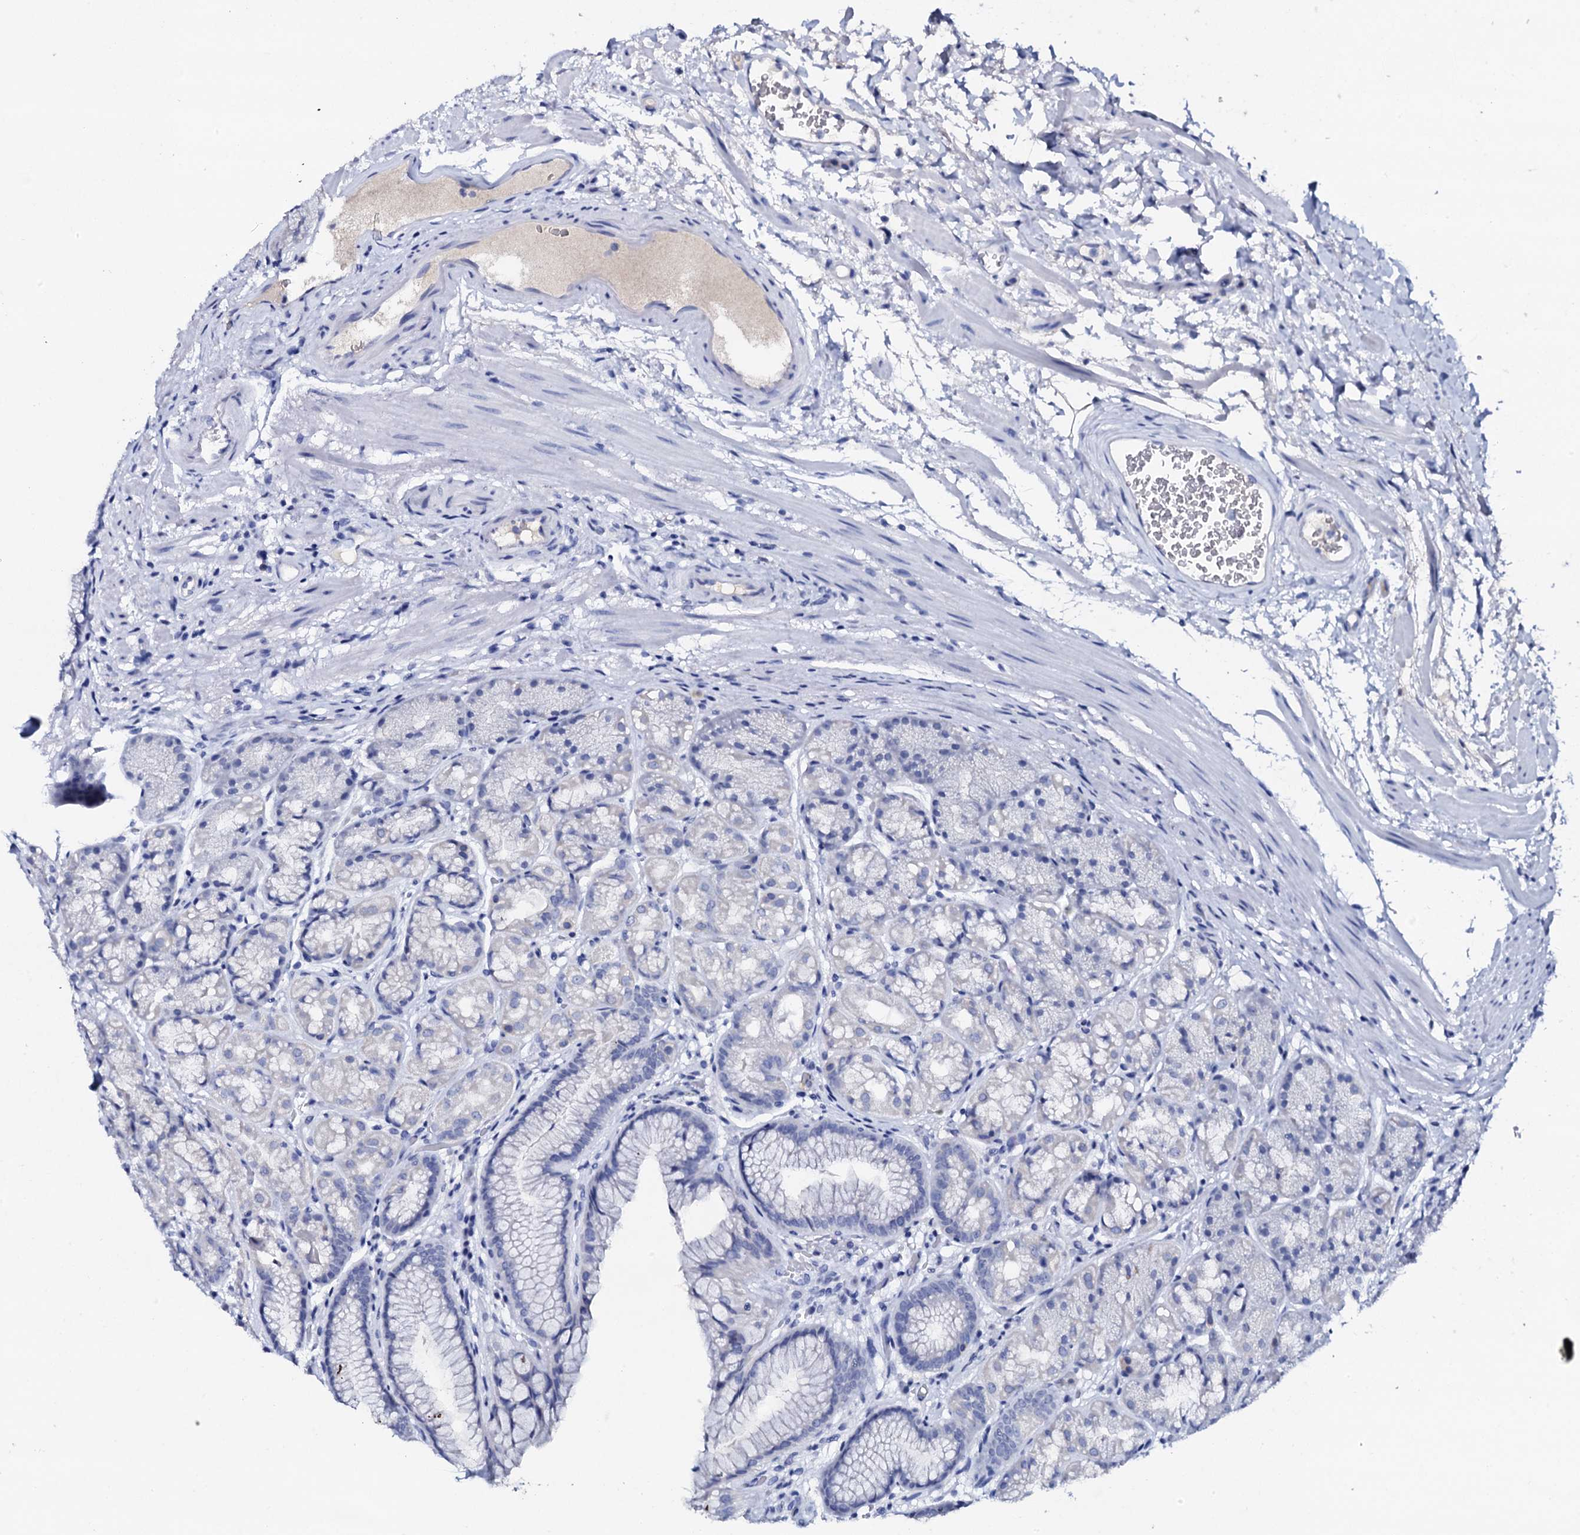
{"staining": {"intensity": "negative", "quantity": "none", "location": "none"}, "tissue": "stomach", "cell_type": "Glandular cells", "image_type": "normal", "snomed": [{"axis": "morphology", "description": "Normal tissue, NOS"}, {"axis": "topography", "description": "Stomach"}], "caption": "Immunohistochemistry (IHC) of unremarkable stomach exhibits no expression in glandular cells. Brightfield microscopy of IHC stained with DAB (brown) and hematoxylin (blue), captured at high magnification.", "gene": "FBXL16", "patient": {"sex": "male", "age": 63}}